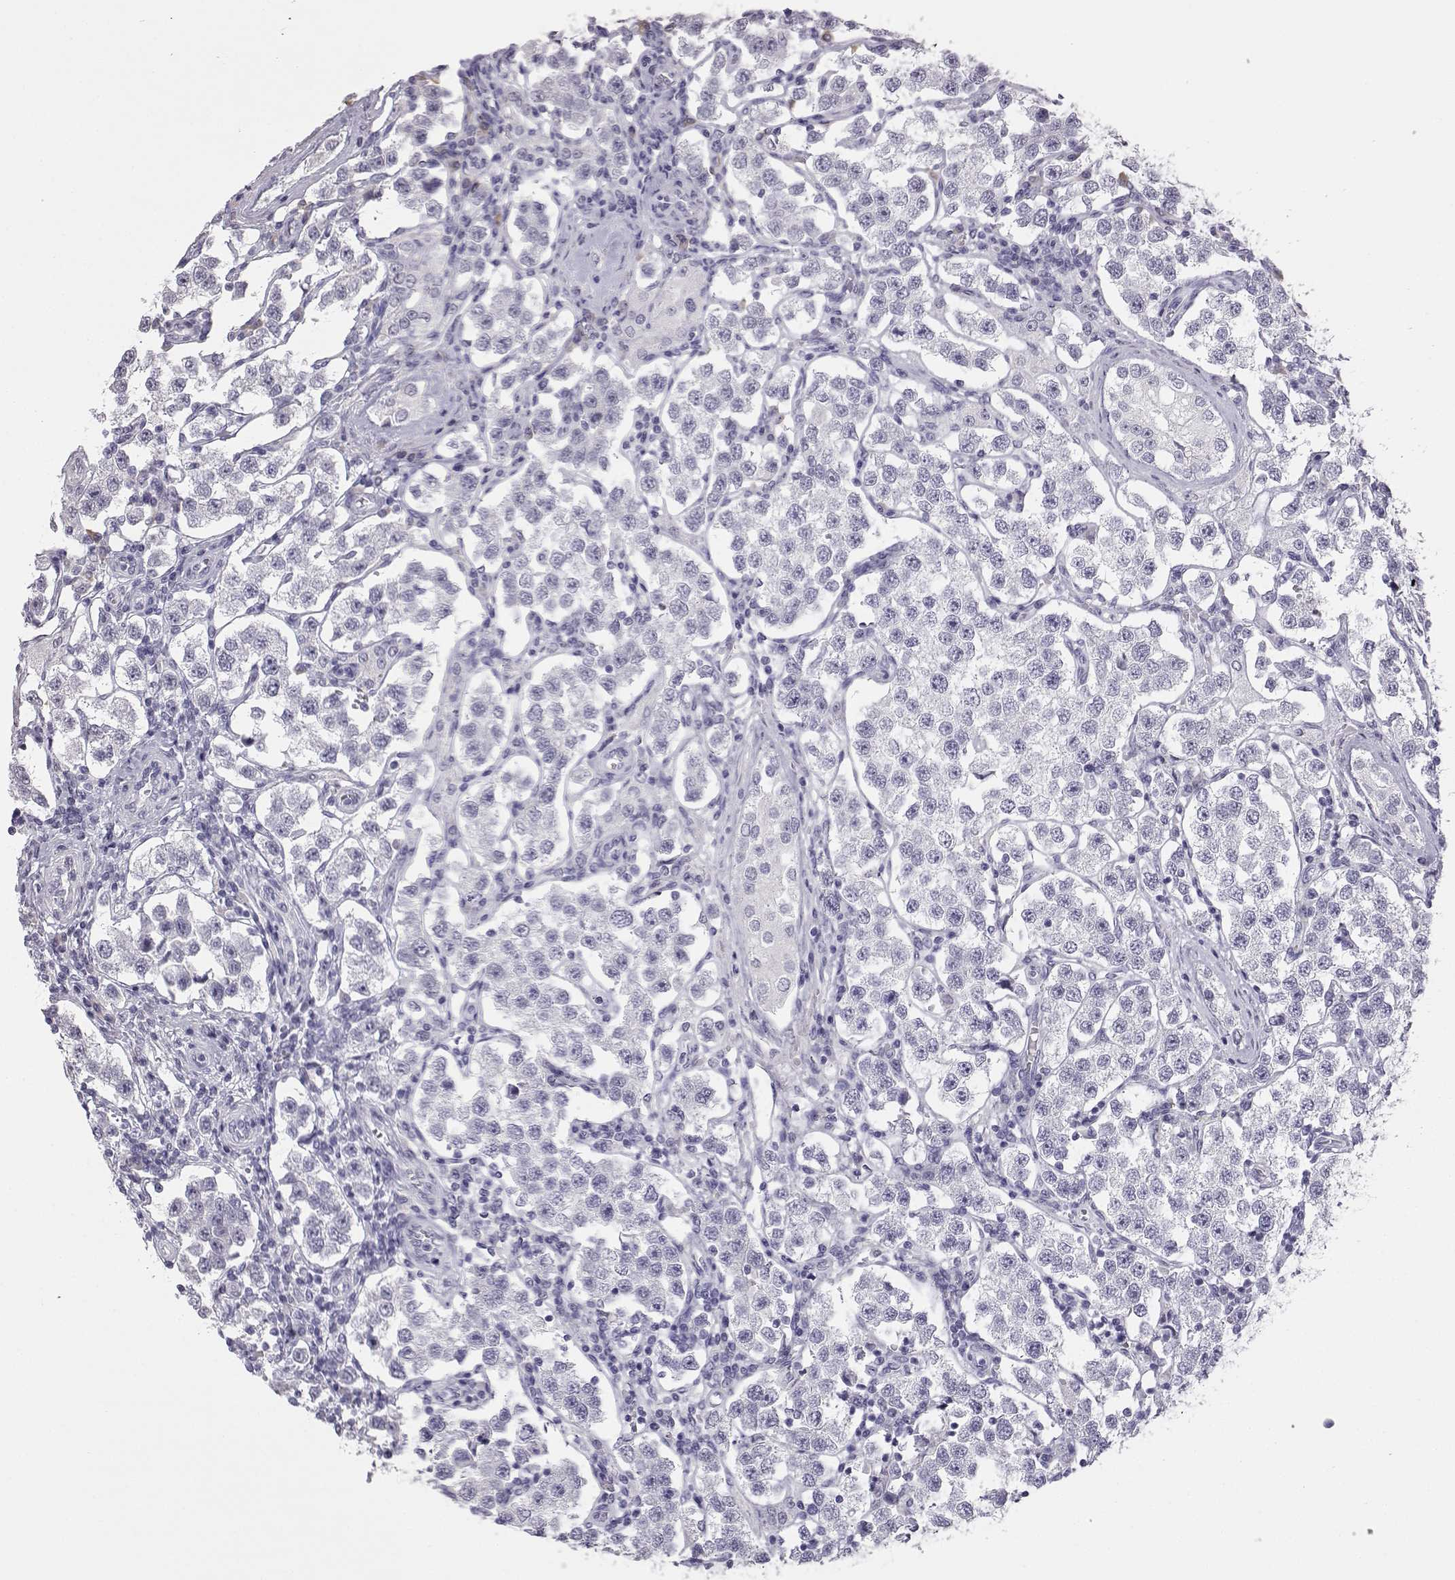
{"staining": {"intensity": "negative", "quantity": "none", "location": "none"}, "tissue": "testis cancer", "cell_type": "Tumor cells", "image_type": "cancer", "snomed": [{"axis": "morphology", "description": "Seminoma, NOS"}, {"axis": "topography", "description": "Testis"}], "caption": "The micrograph demonstrates no significant positivity in tumor cells of testis cancer. (Stains: DAB (3,3'-diaminobenzidine) immunohistochemistry (IHC) with hematoxylin counter stain, Microscopy: brightfield microscopy at high magnification).", "gene": "VGF", "patient": {"sex": "male", "age": 37}}